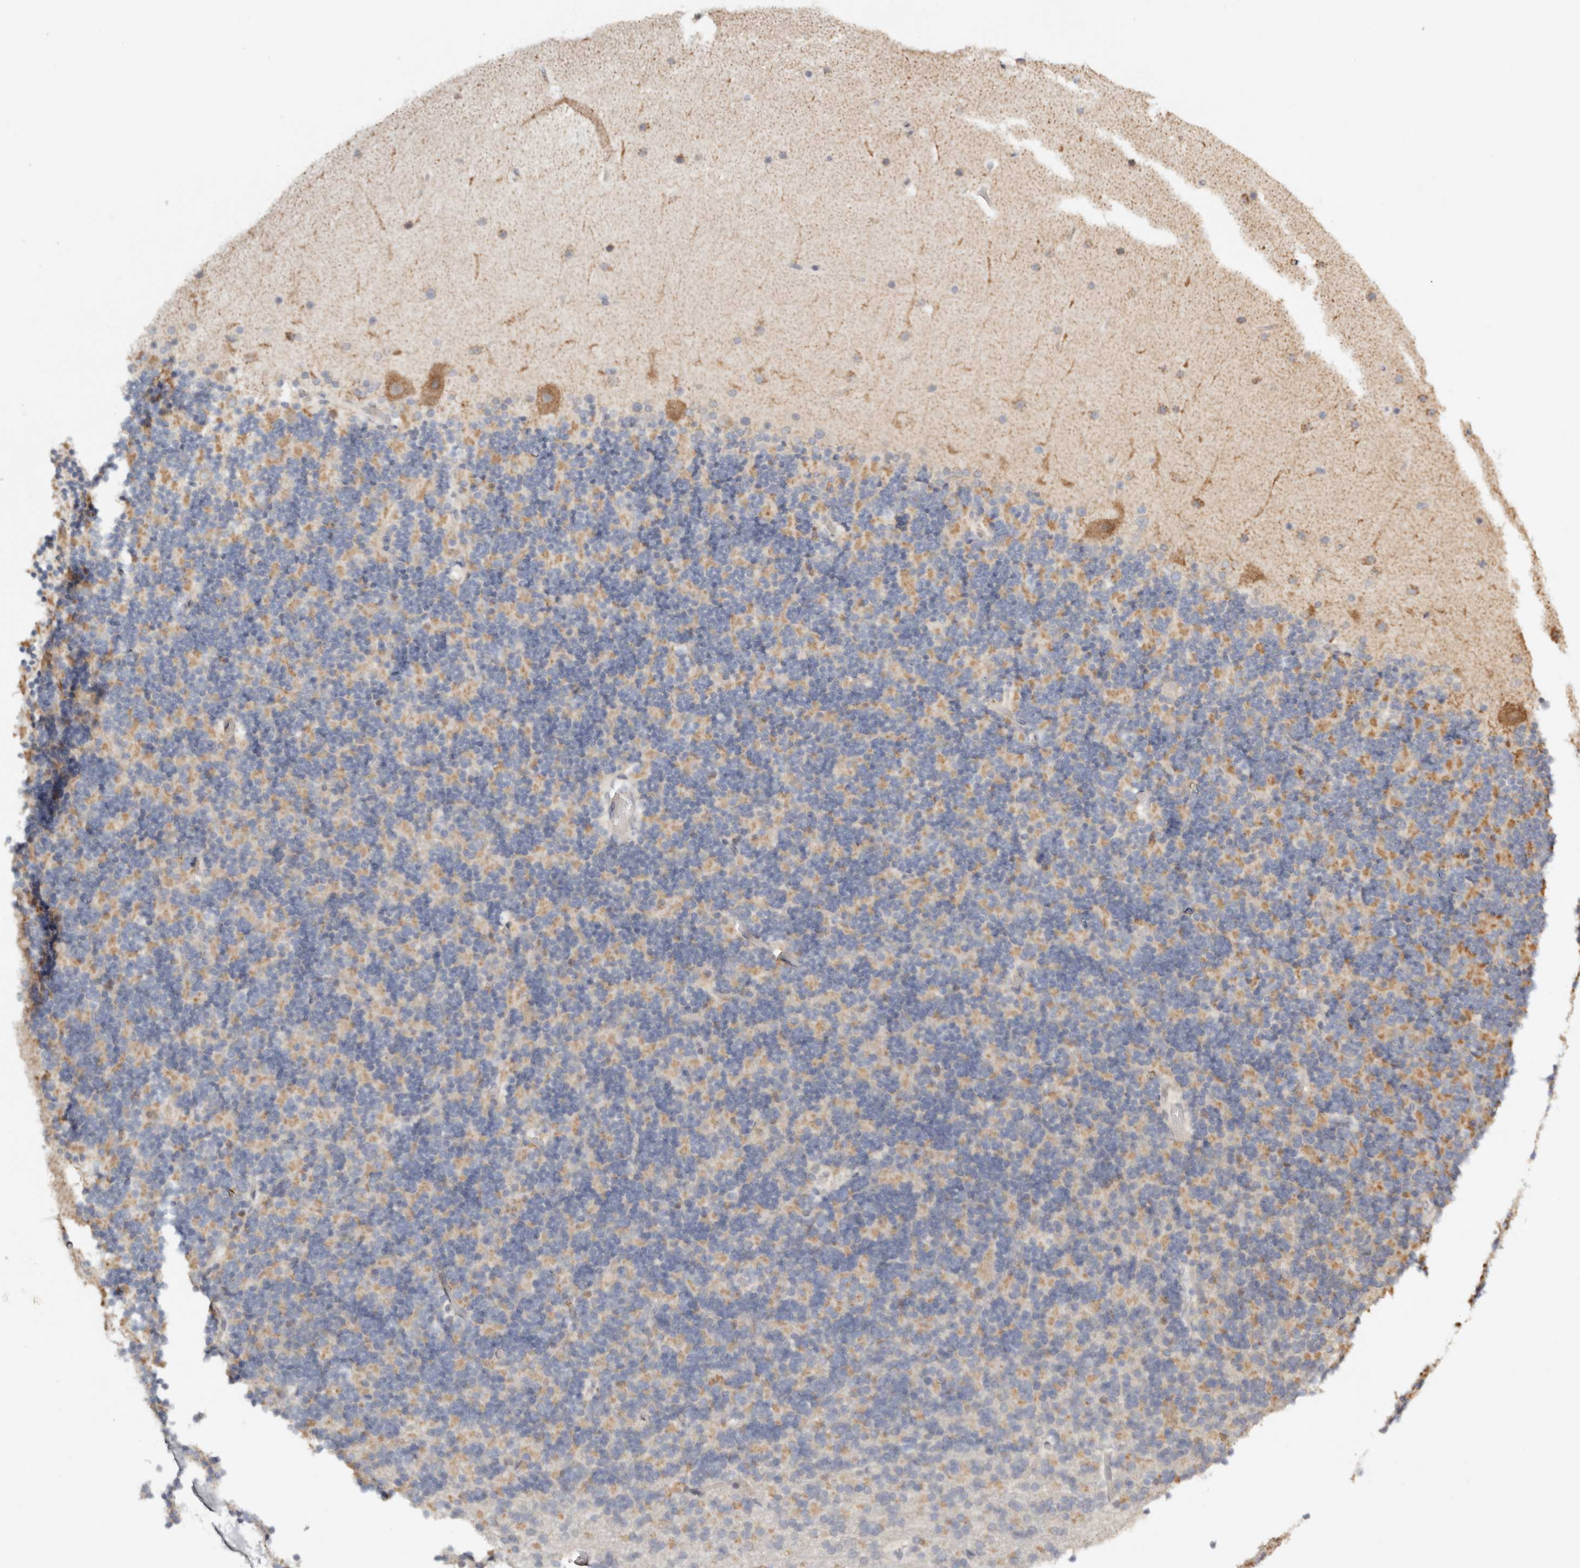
{"staining": {"intensity": "moderate", "quantity": ">75%", "location": "cytoplasmic/membranous"}, "tissue": "cerebellum", "cell_type": "Cells in granular layer", "image_type": "normal", "snomed": [{"axis": "morphology", "description": "Normal tissue, NOS"}, {"axis": "topography", "description": "Cerebellum"}], "caption": "Unremarkable cerebellum was stained to show a protein in brown. There is medium levels of moderate cytoplasmic/membranous staining in approximately >75% of cells in granular layer. (DAB IHC with brightfield microscopy, high magnification).", "gene": "KDF1", "patient": {"sex": "male", "age": 57}}